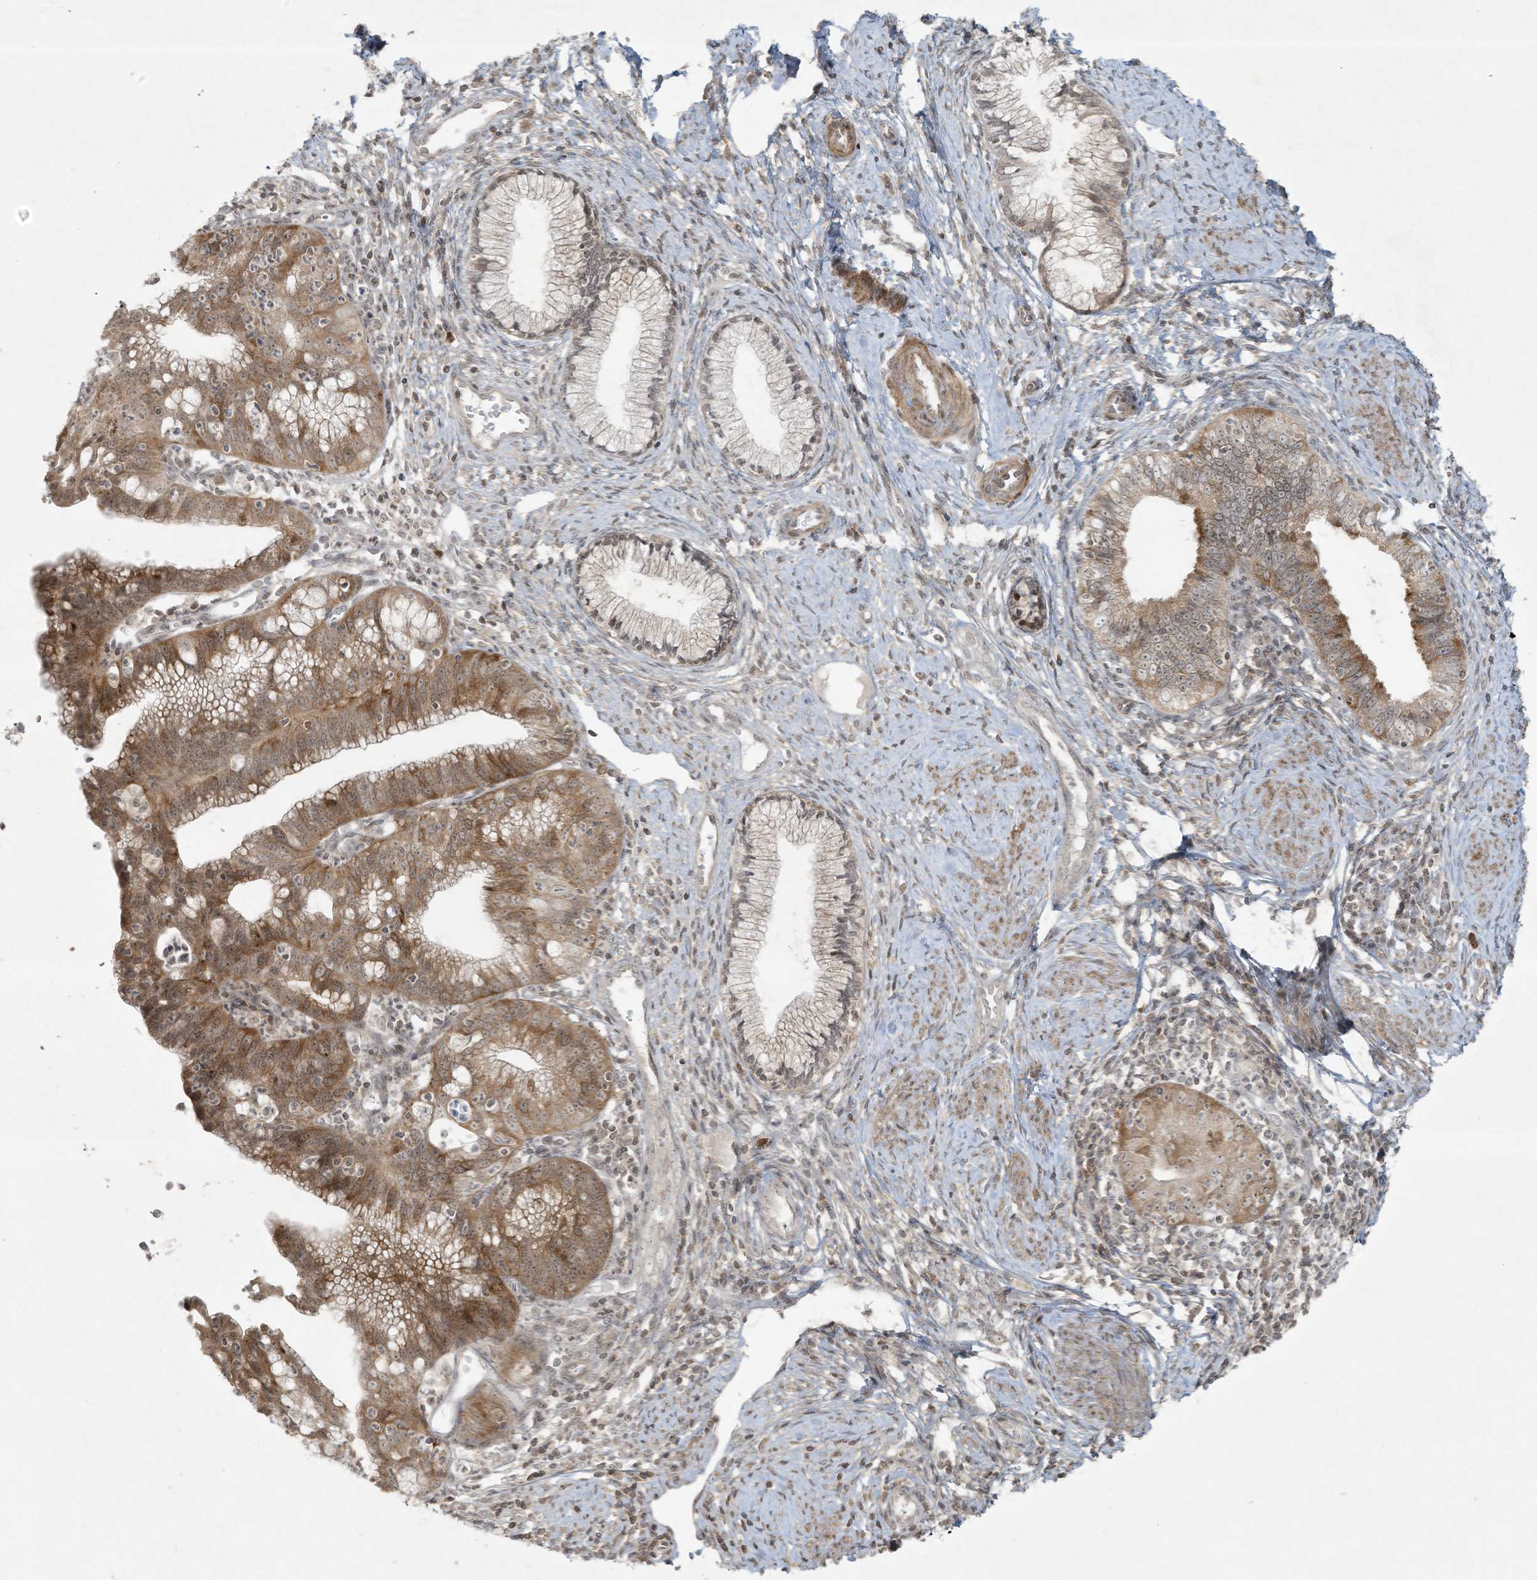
{"staining": {"intensity": "moderate", "quantity": ">75%", "location": "cytoplasmic/membranous"}, "tissue": "cervical cancer", "cell_type": "Tumor cells", "image_type": "cancer", "snomed": [{"axis": "morphology", "description": "Adenocarcinoma, NOS"}, {"axis": "topography", "description": "Cervix"}], "caption": "Moderate cytoplasmic/membranous positivity for a protein is identified in approximately >75% of tumor cells of cervical adenocarcinoma using immunohistochemistry.", "gene": "ZNF263", "patient": {"sex": "female", "age": 36}}